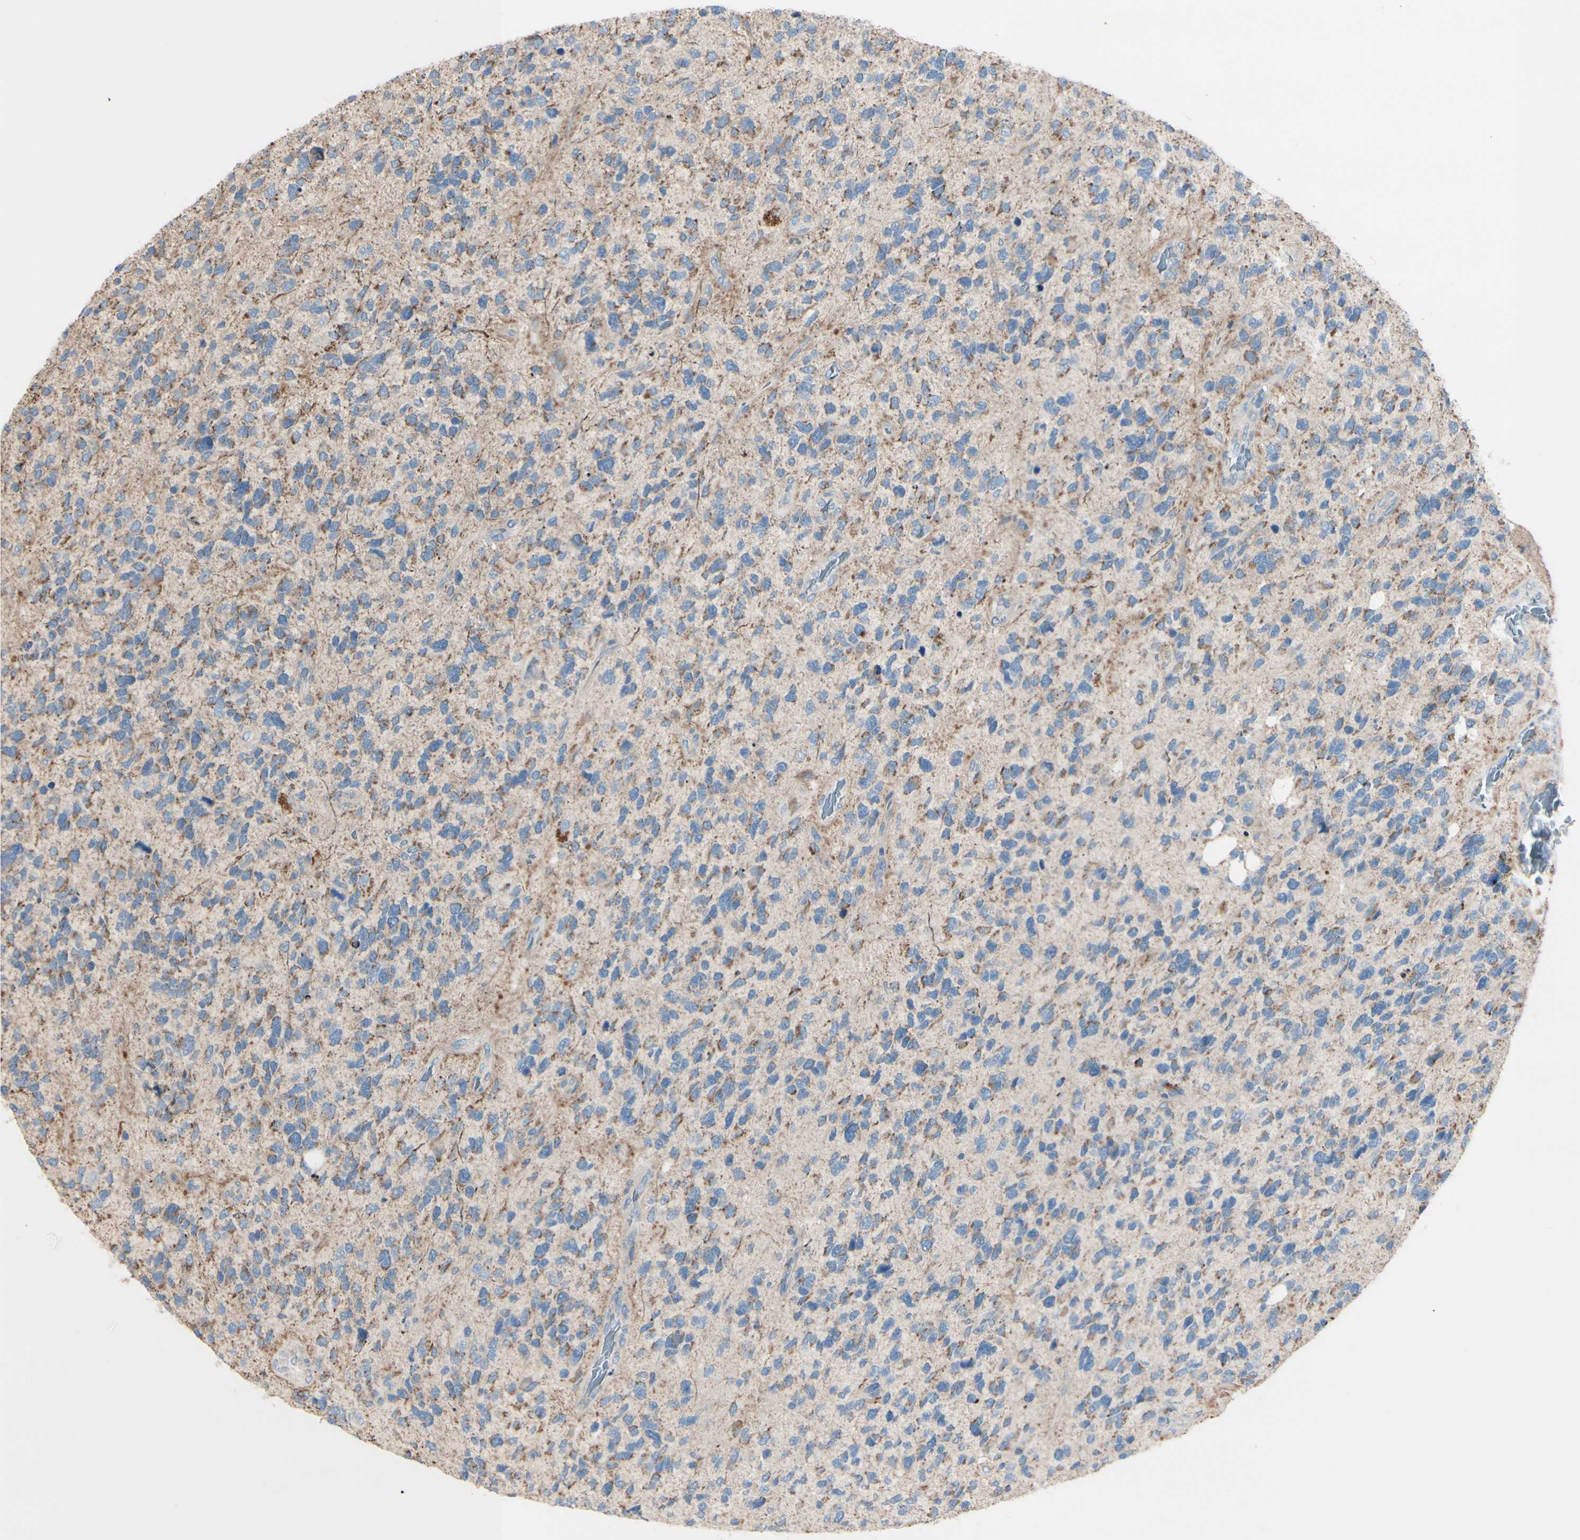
{"staining": {"intensity": "weak", "quantity": ">75%", "location": "cytoplasmic/membranous"}, "tissue": "glioma", "cell_type": "Tumor cells", "image_type": "cancer", "snomed": [{"axis": "morphology", "description": "Glioma, malignant, High grade"}, {"axis": "topography", "description": "Brain"}], "caption": "Protein expression by IHC displays weak cytoplasmic/membranous positivity in approximately >75% of tumor cells in glioma. Nuclei are stained in blue.", "gene": "EPHA3", "patient": {"sex": "female", "age": 58}}